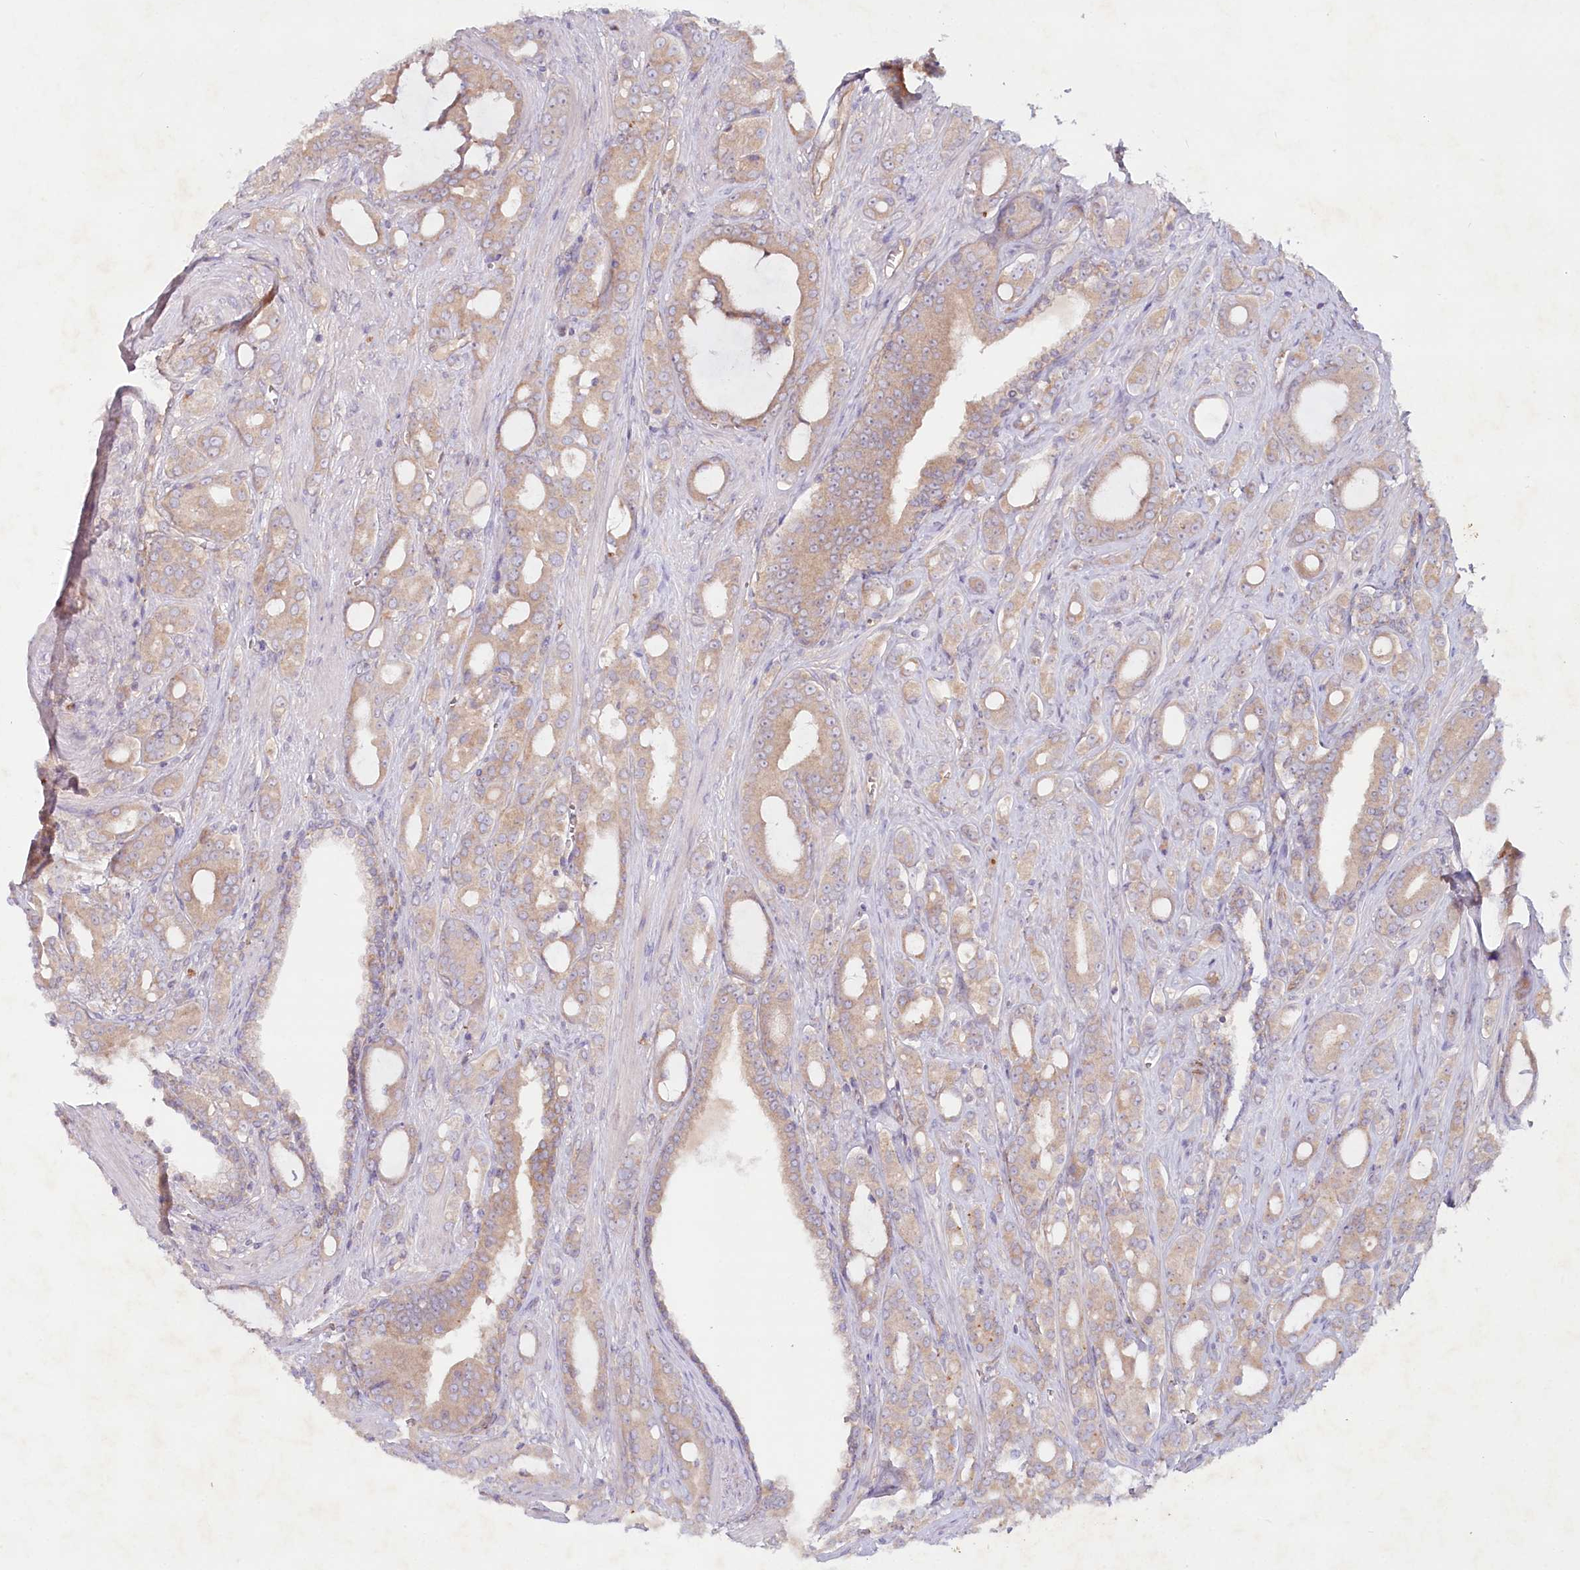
{"staining": {"intensity": "weak", "quantity": ">75%", "location": "cytoplasmic/membranous"}, "tissue": "prostate cancer", "cell_type": "Tumor cells", "image_type": "cancer", "snomed": [{"axis": "morphology", "description": "Adenocarcinoma, High grade"}, {"axis": "topography", "description": "Prostate"}], "caption": "A brown stain shows weak cytoplasmic/membranous staining of a protein in human high-grade adenocarcinoma (prostate) tumor cells.", "gene": "TNIP1", "patient": {"sex": "male", "age": 72}}